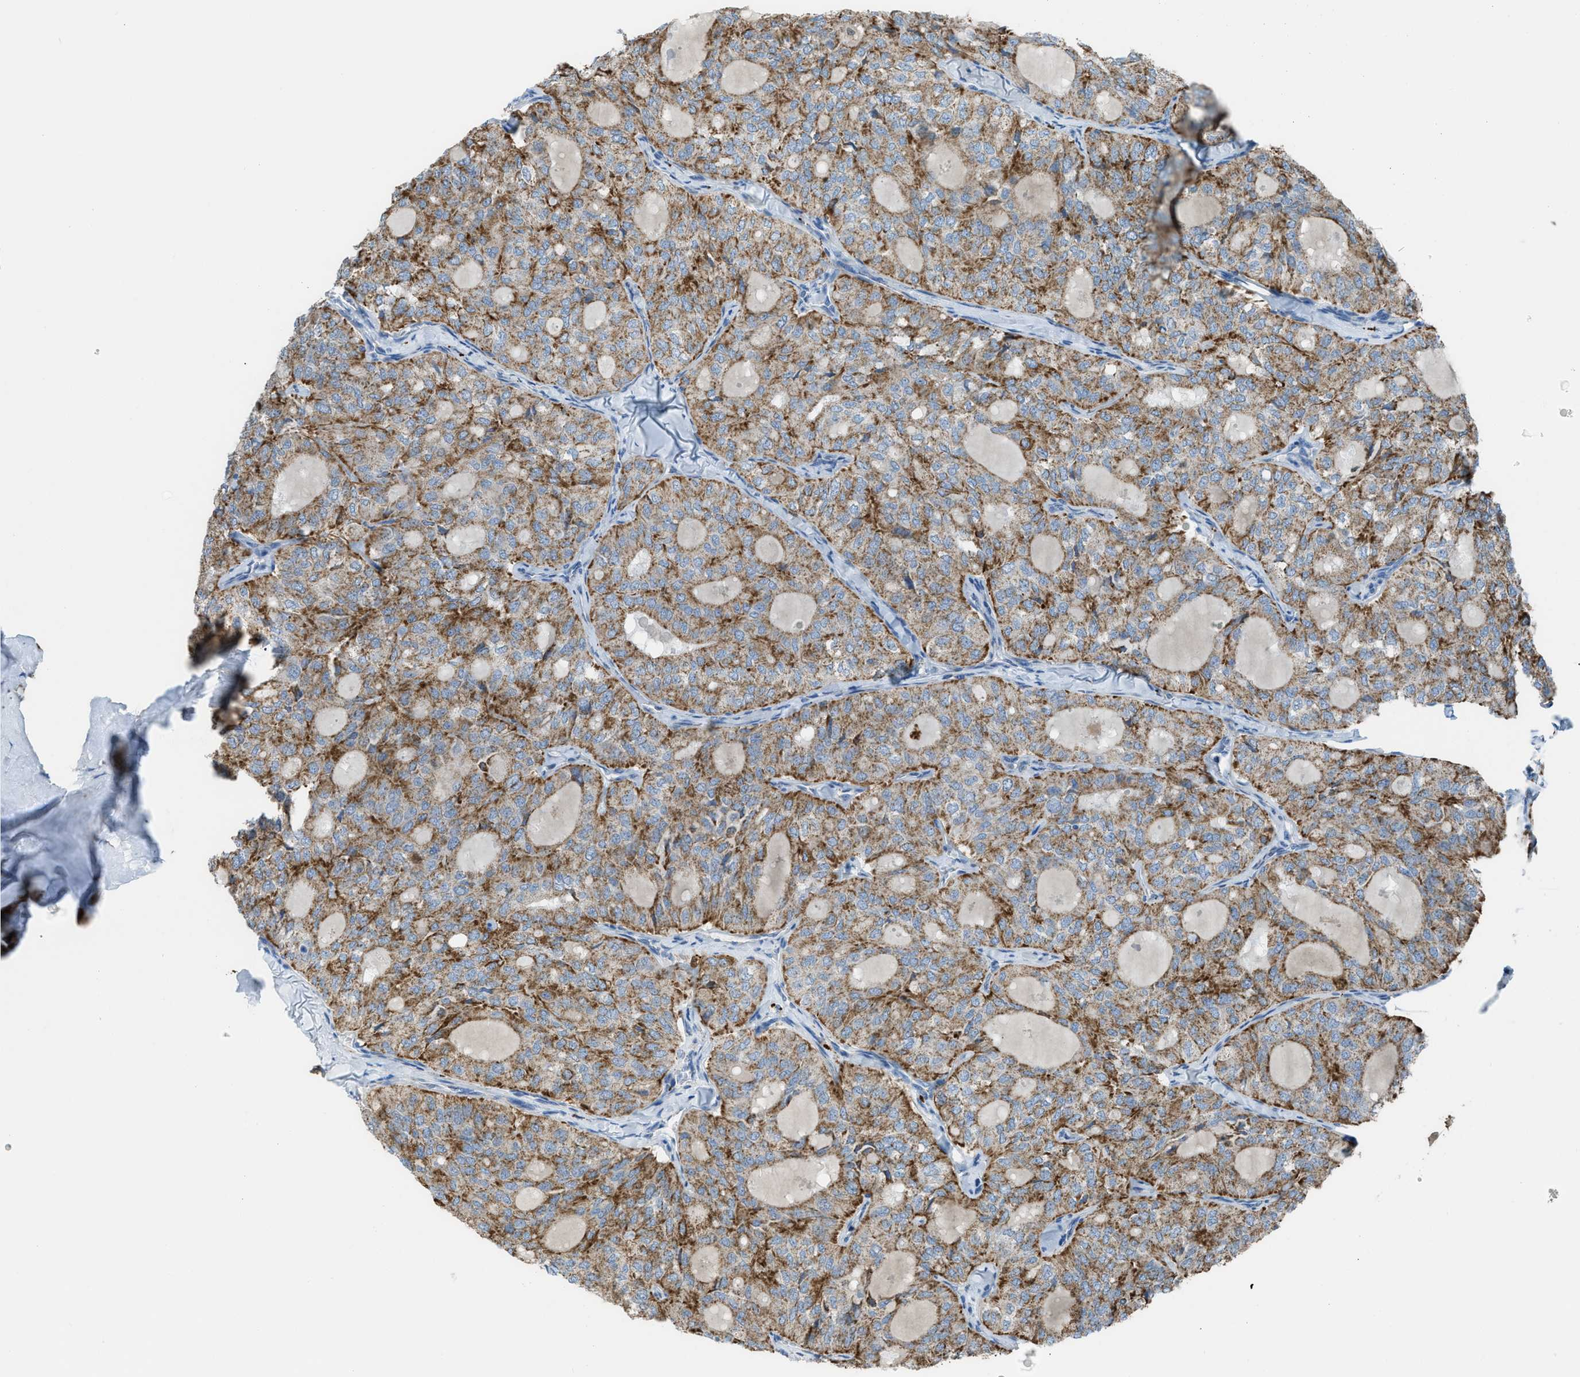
{"staining": {"intensity": "moderate", "quantity": ">75%", "location": "cytoplasmic/membranous"}, "tissue": "thyroid cancer", "cell_type": "Tumor cells", "image_type": "cancer", "snomed": [{"axis": "morphology", "description": "Follicular adenoma carcinoma, NOS"}, {"axis": "topography", "description": "Thyroid gland"}], "caption": "Protein analysis of thyroid cancer (follicular adenoma carcinoma) tissue displays moderate cytoplasmic/membranous staining in about >75% of tumor cells.", "gene": "SMIM20", "patient": {"sex": "male", "age": 75}}